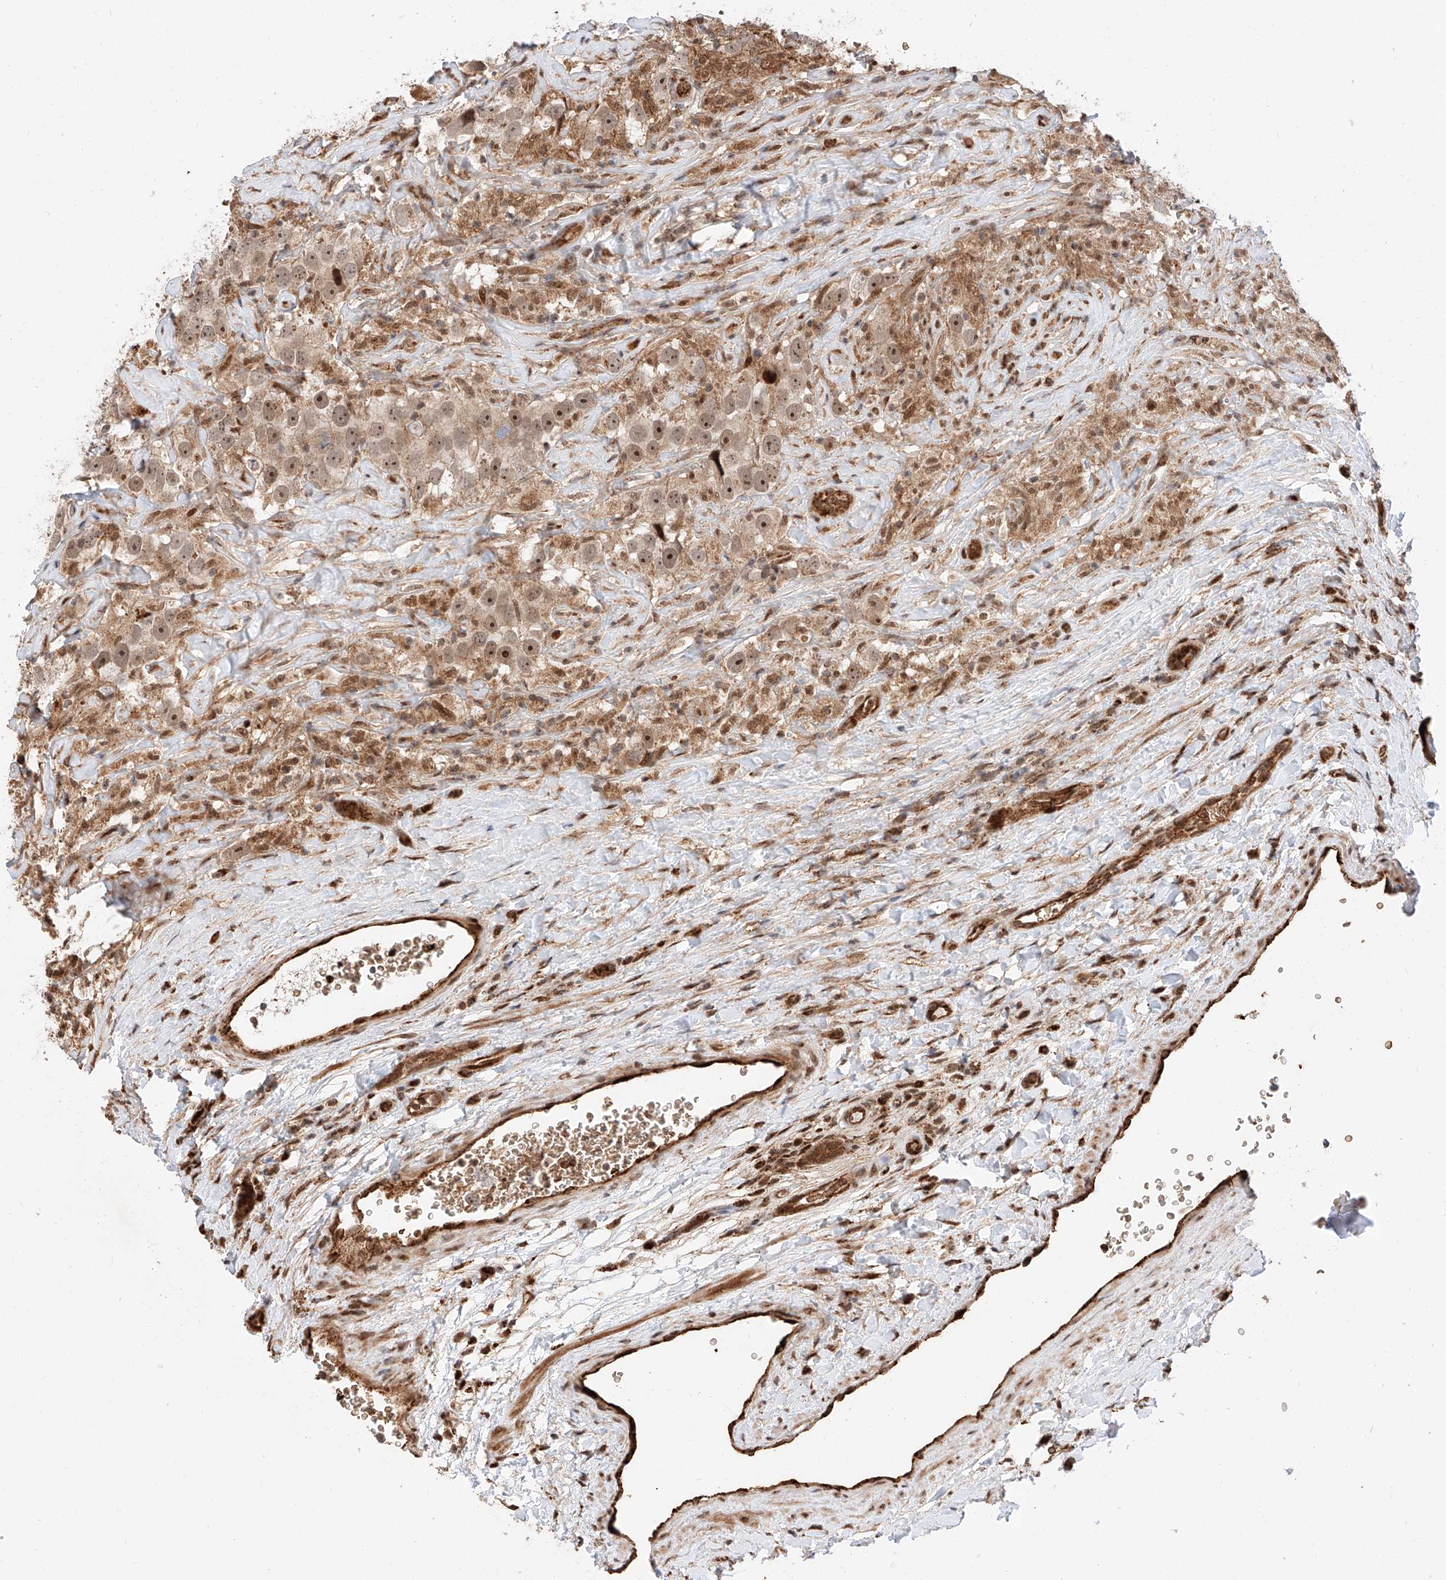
{"staining": {"intensity": "moderate", "quantity": ">75%", "location": "cytoplasmic/membranous,nuclear"}, "tissue": "testis cancer", "cell_type": "Tumor cells", "image_type": "cancer", "snomed": [{"axis": "morphology", "description": "Seminoma, NOS"}, {"axis": "topography", "description": "Testis"}], "caption": "Protein analysis of testis seminoma tissue demonstrates moderate cytoplasmic/membranous and nuclear positivity in approximately >75% of tumor cells.", "gene": "THTPA", "patient": {"sex": "male", "age": 49}}